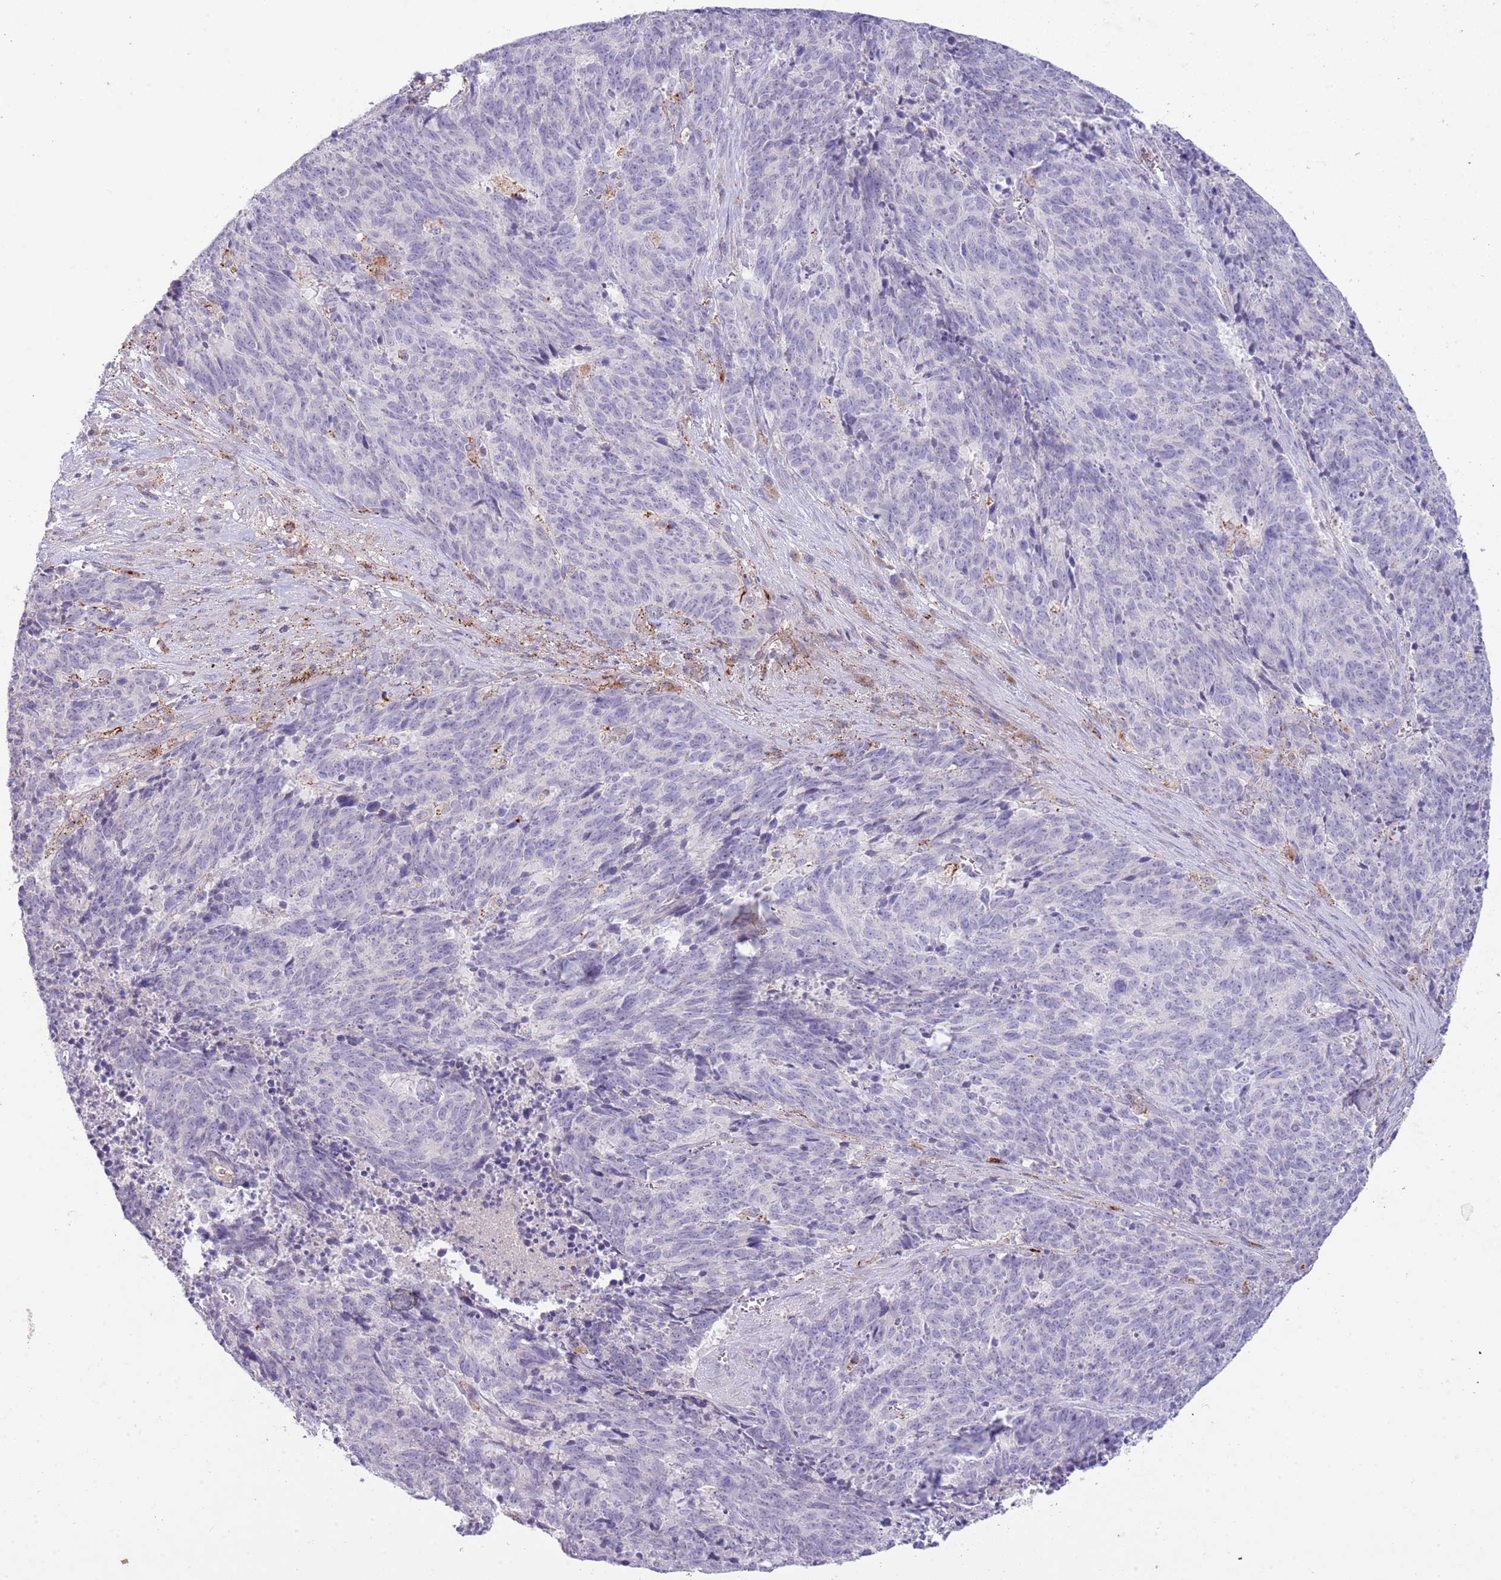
{"staining": {"intensity": "negative", "quantity": "none", "location": "none"}, "tissue": "cervical cancer", "cell_type": "Tumor cells", "image_type": "cancer", "snomed": [{"axis": "morphology", "description": "Squamous cell carcinoma, NOS"}, {"axis": "topography", "description": "Cervix"}], "caption": "The immunohistochemistry image has no significant expression in tumor cells of cervical squamous cell carcinoma tissue.", "gene": "ABHD17A", "patient": {"sex": "female", "age": 29}}